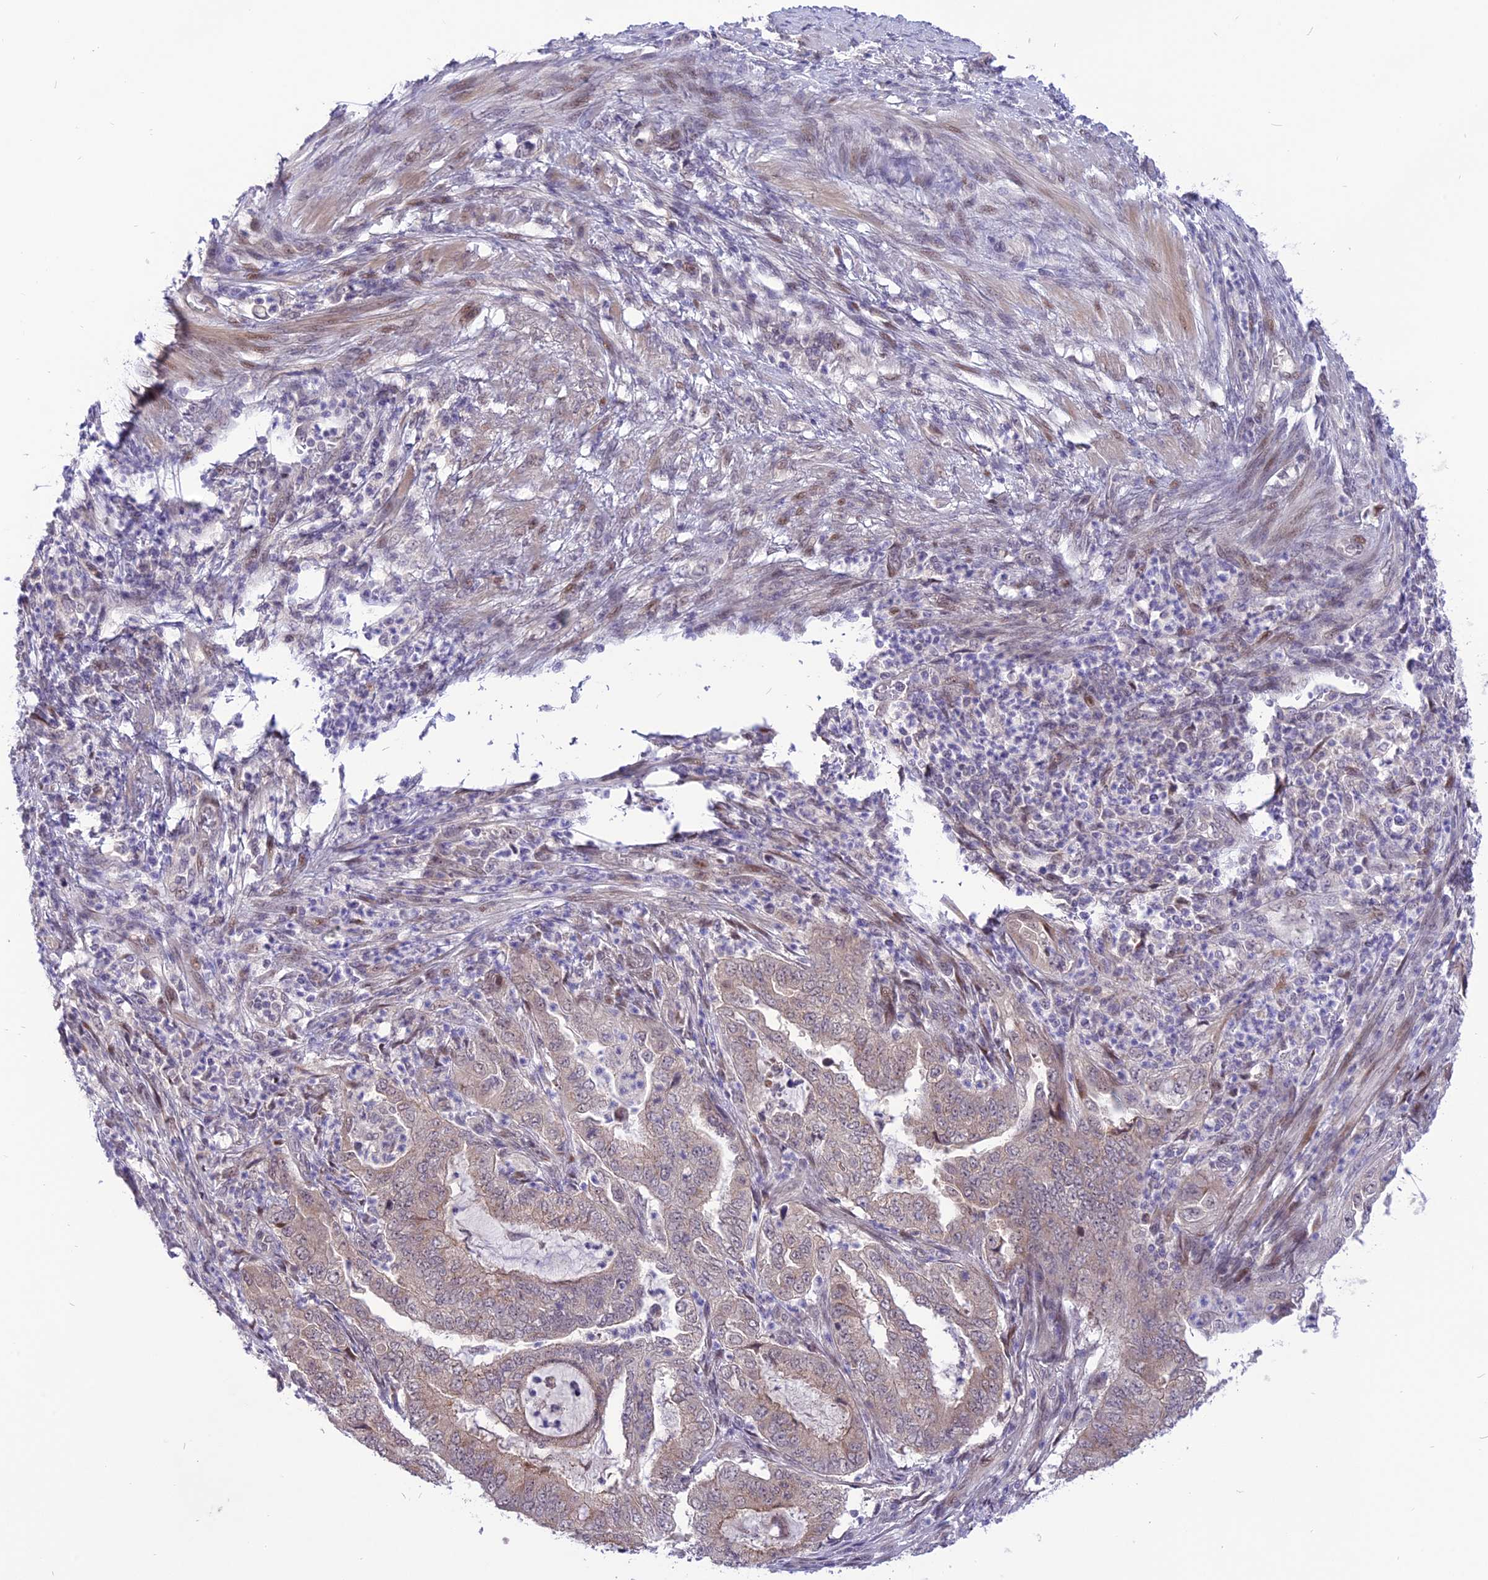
{"staining": {"intensity": "weak", "quantity": "25%-75%", "location": "cytoplasmic/membranous"}, "tissue": "endometrial cancer", "cell_type": "Tumor cells", "image_type": "cancer", "snomed": [{"axis": "morphology", "description": "Adenocarcinoma, NOS"}, {"axis": "topography", "description": "Endometrium"}], "caption": "Weak cytoplasmic/membranous staining for a protein is identified in about 25%-75% of tumor cells of endometrial adenocarcinoma using IHC.", "gene": "ZNF837", "patient": {"sex": "female", "age": 51}}